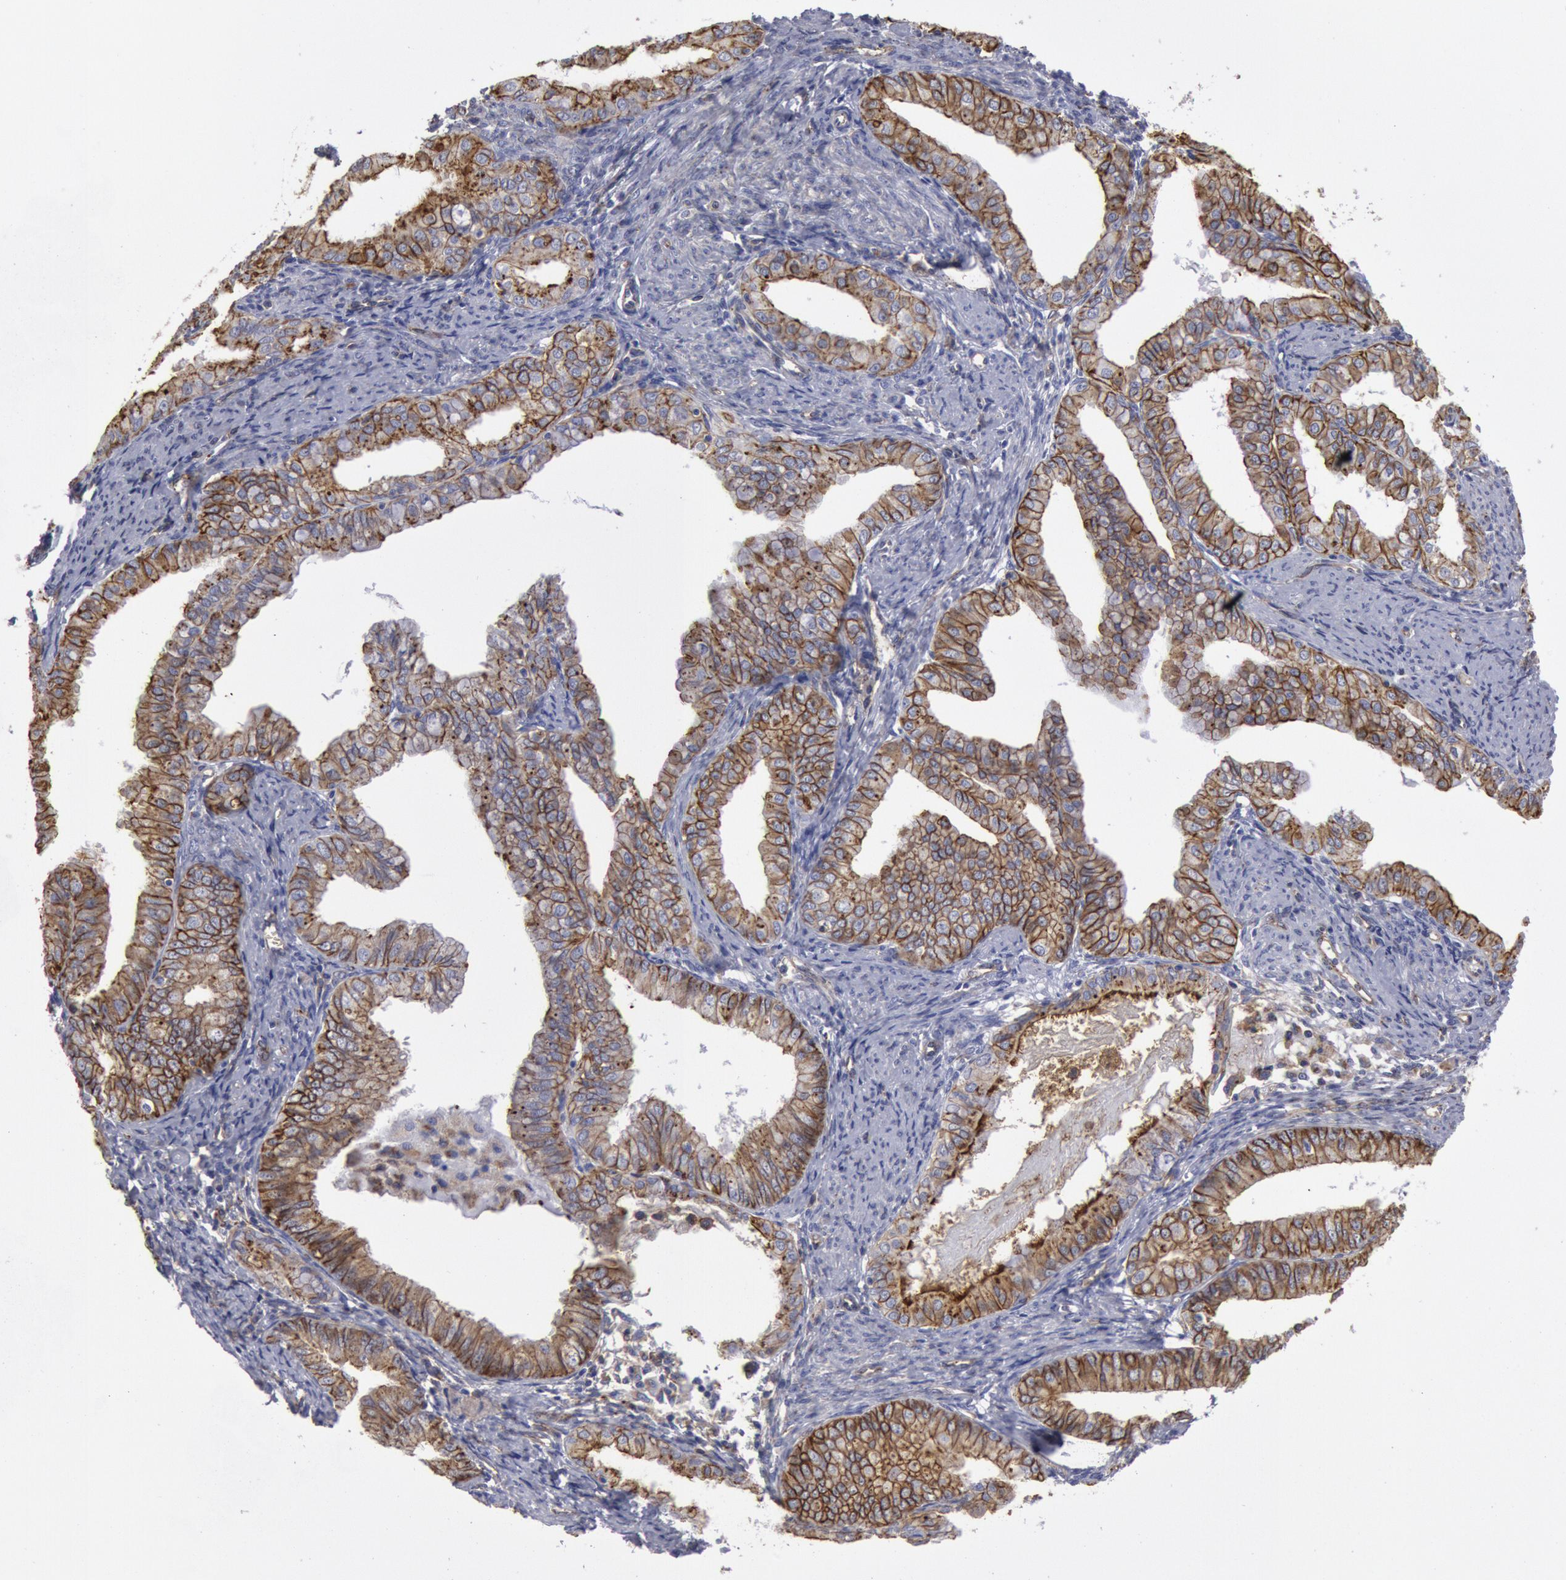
{"staining": {"intensity": "weak", "quantity": ">75%", "location": "cytoplasmic/membranous"}, "tissue": "endometrial cancer", "cell_type": "Tumor cells", "image_type": "cancer", "snomed": [{"axis": "morphology", "description": "Adenocarcinoma, NOS"}, {"axis": "topography", "description": "Endometrium"}], "caption": "Protein staining of endometrial cancer tissue shows weak cytoplasmic/membranous expression in about >75% of tumor cells.", "gene": "FLOT1", "patient": {"sex": "female", "age": 76}}